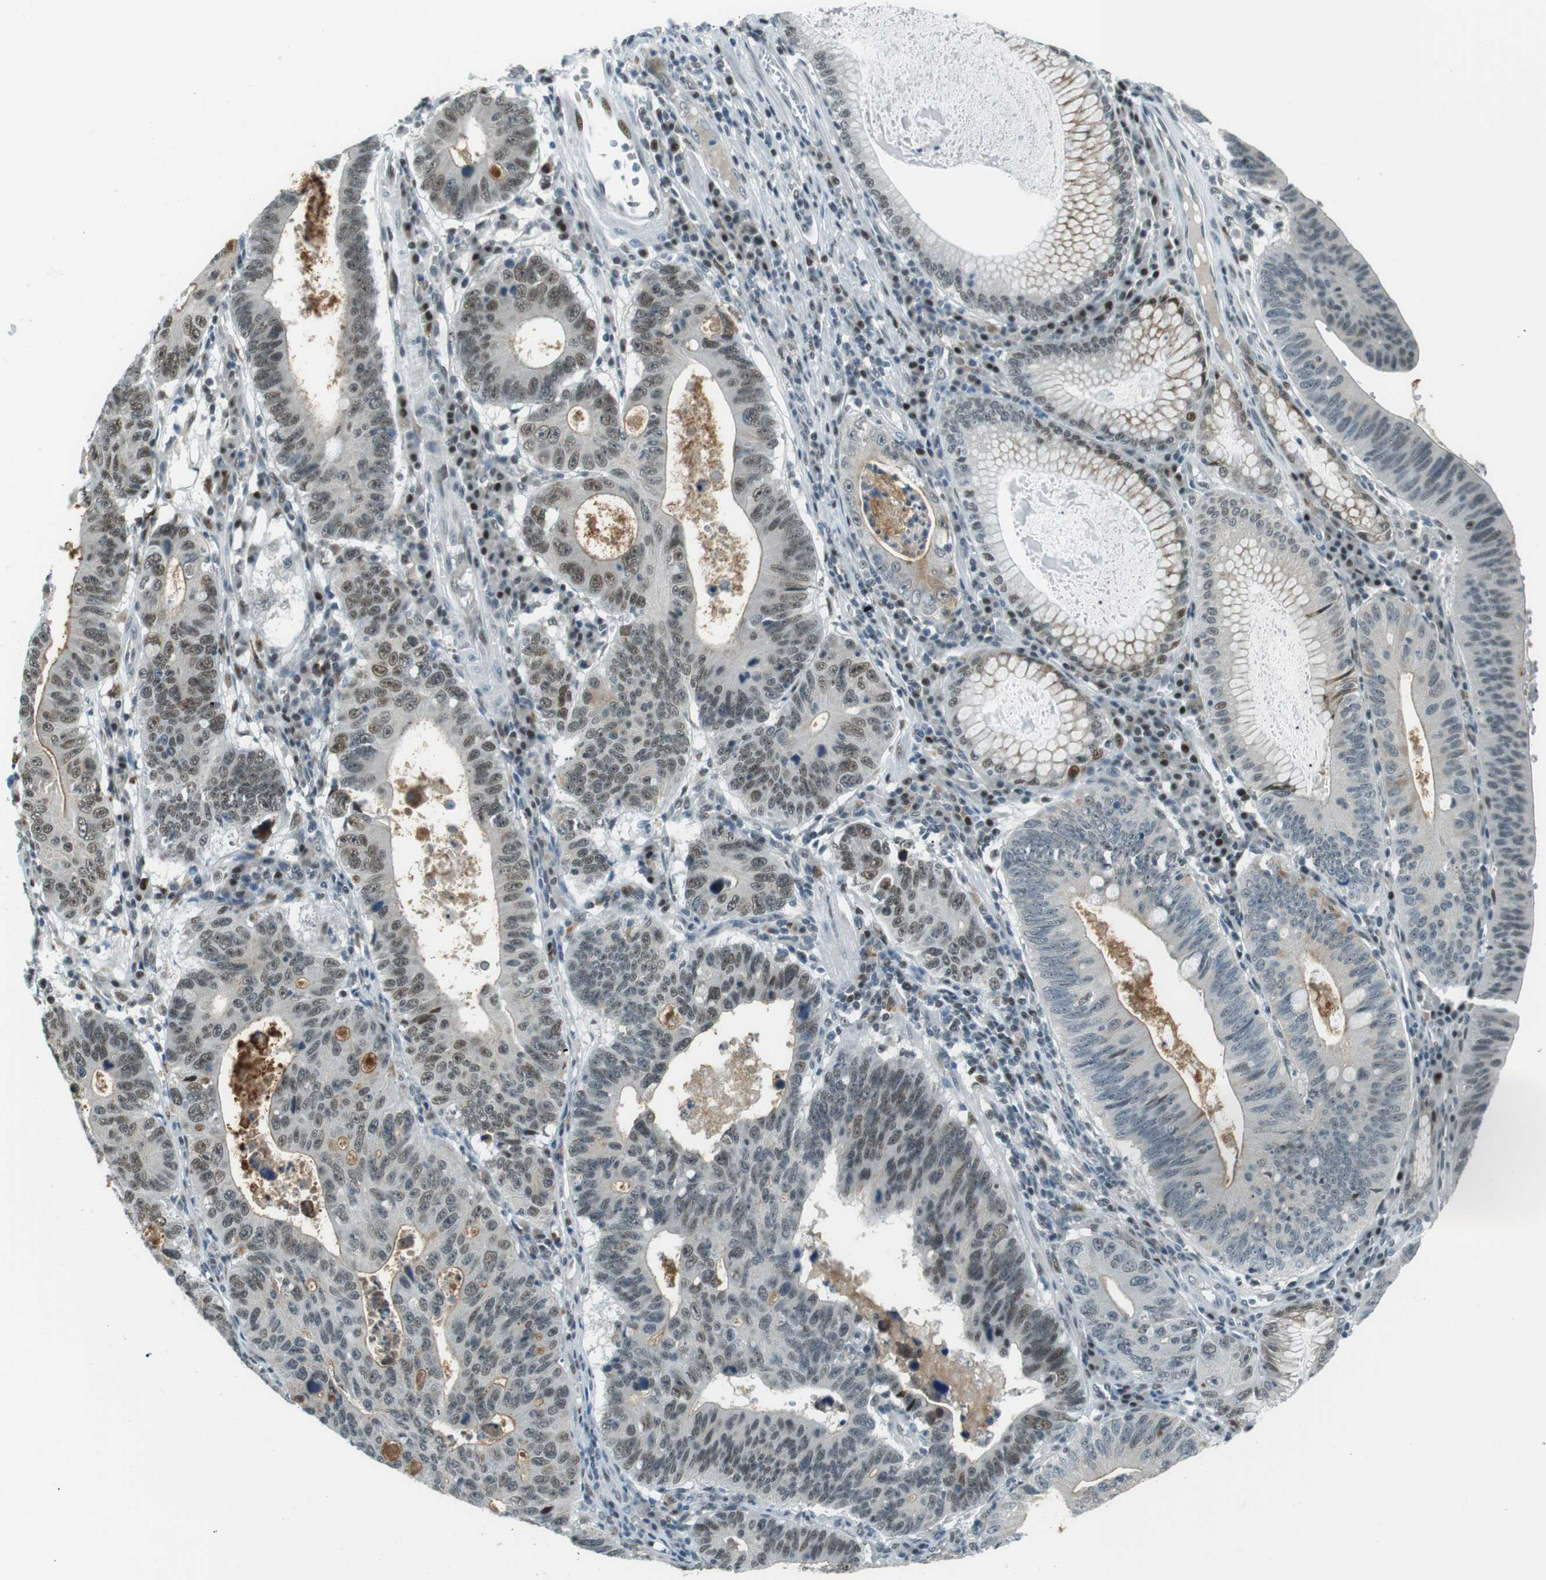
{"staining": {"intensity": "moderate", "quantity": "25%-75%", "location": "nuclear"}, "tissue": "stomach cancer", "cell_type": "Tumor cells", "image_type": "cancer", "snomed": [{"axis": "morphology", "description": "Adenocarcinoma, NOS"}, {"axis": "topography", "description": "Stomach"}], "caption": "Brown immunohistochemical staining in human stomach adenocarcinoma displays moderate nuclear positivity in approximately 25%-75% of tumor cells.", "gene": "PJA1", "patient": {"sex": "male", "age": 59}}